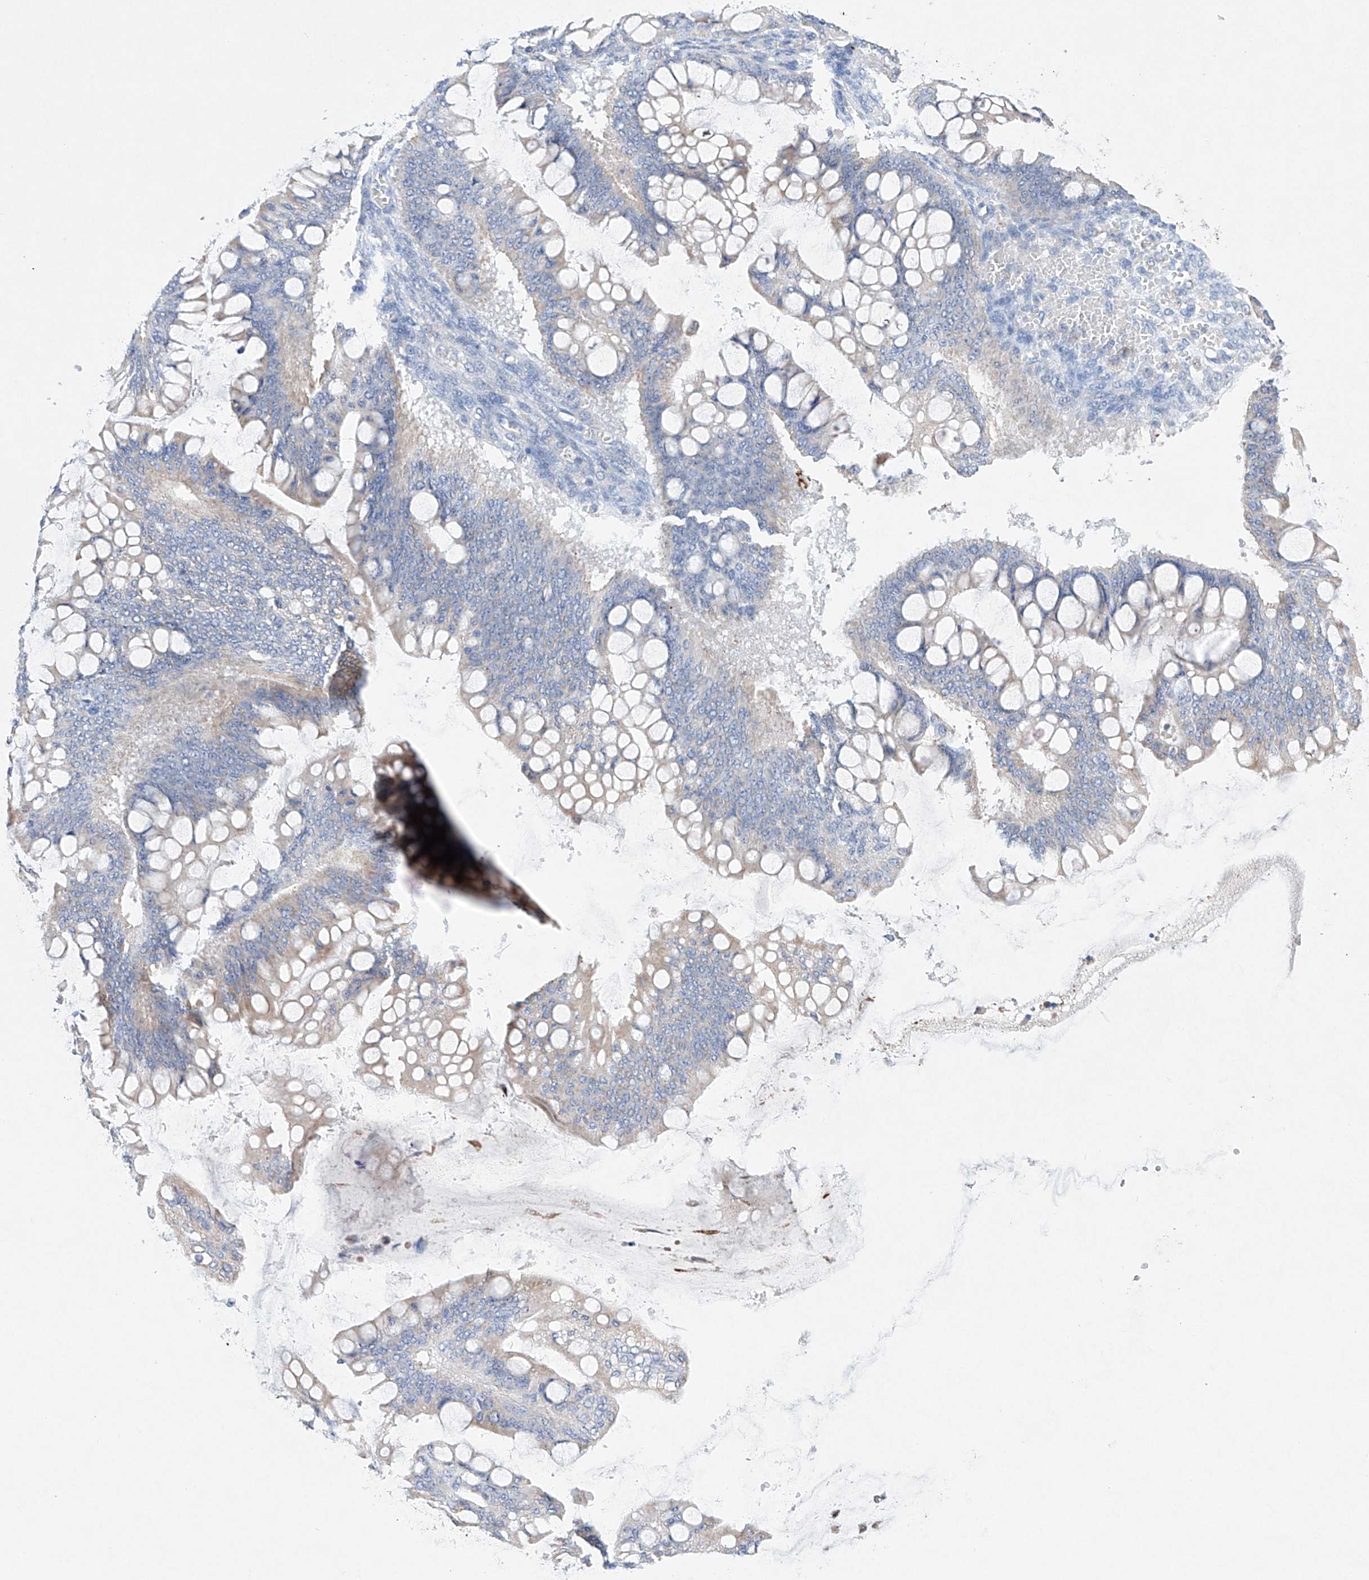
{"staining": {"intensity": "weak", "quantity": "<25%", "location": "cytoplasmic/membranous"}, "tissue": "ovarian cancer", "cell_type": "Tumor cells", "image_type": "cancer", "snomed": [{"axis": "morphology", "description": "Cystadenocarcinoma, mucinous, NOS"}, {"axis": "topography", "description": "Ovary"}], "caption": "An image of human ovarian cancer is negative for staining in tumor cells.", "gene": "NRROS", "patient": {"sex": "female", "age": 73}}